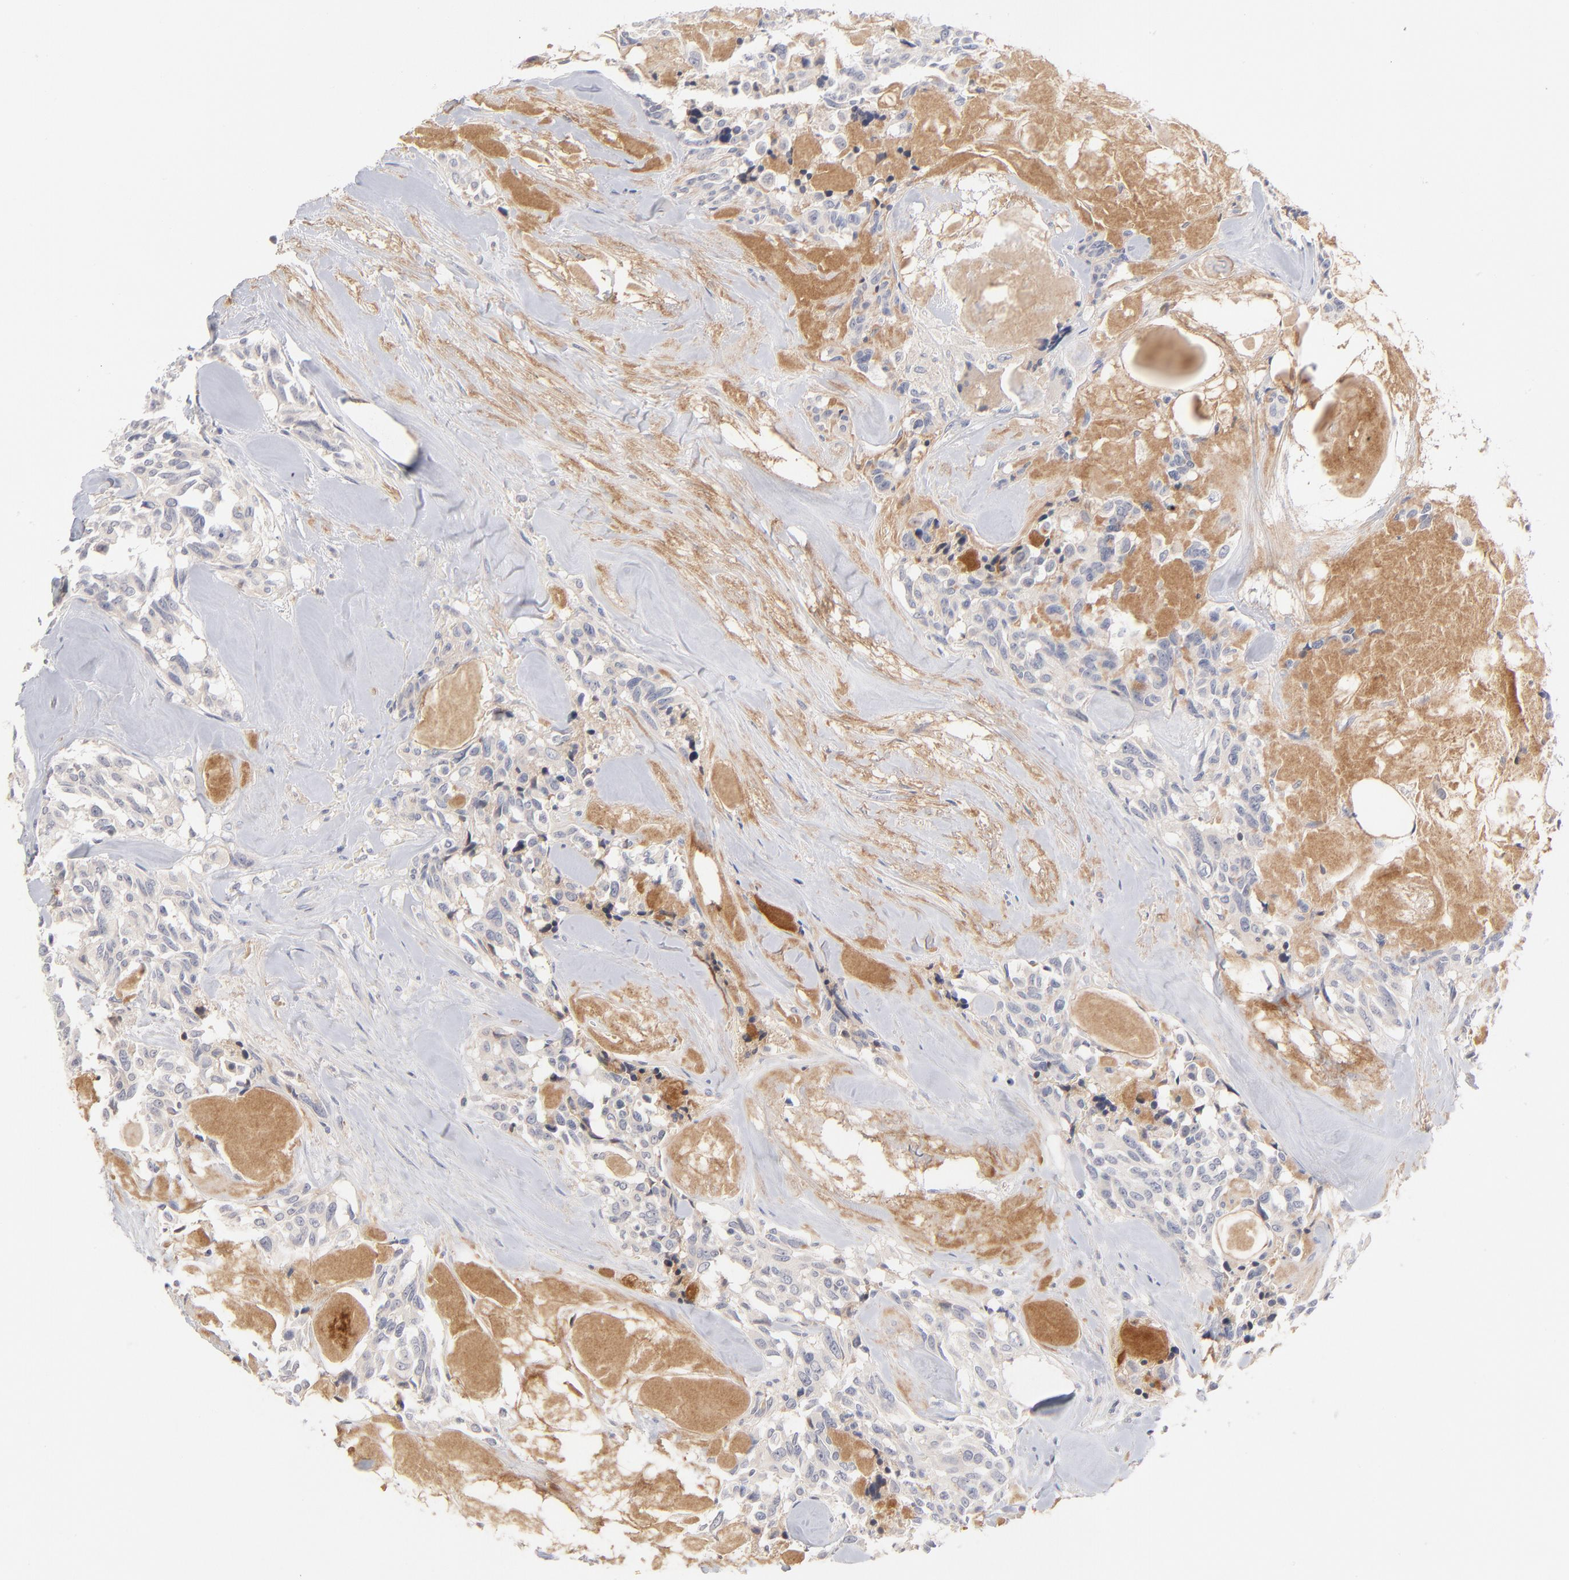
{"staining": {"intensity": "weak", "quantity": "25%-75%", "location": "cytoplasmic/membranous"}, "tissue": "thyroid cancer", "cell_type": "Tumor cells", "image_type": "cancer", "snomed": [{"axis": "morphology", "description": "Carcinoma, NOS"}, {"axis": "morphology", "description": "Carcinoid, malignant, NOS"}, {"axis": "topography", "description": "Thyroid gland"}], "caption": "Protein analysis of carcinoid (malignant) (thyroid) tissue shows weak cytoplasmic/membranous expression in approximately 25%-75% of tumor cells. The staining is performed using DAB (3,3'-diaminobenzidine) brown chromogen to label protein expression. The nuclei are counter-stained blue using hematoxylin.", "gene": "F12", "patient": {"sex": "male", "age": 33}}